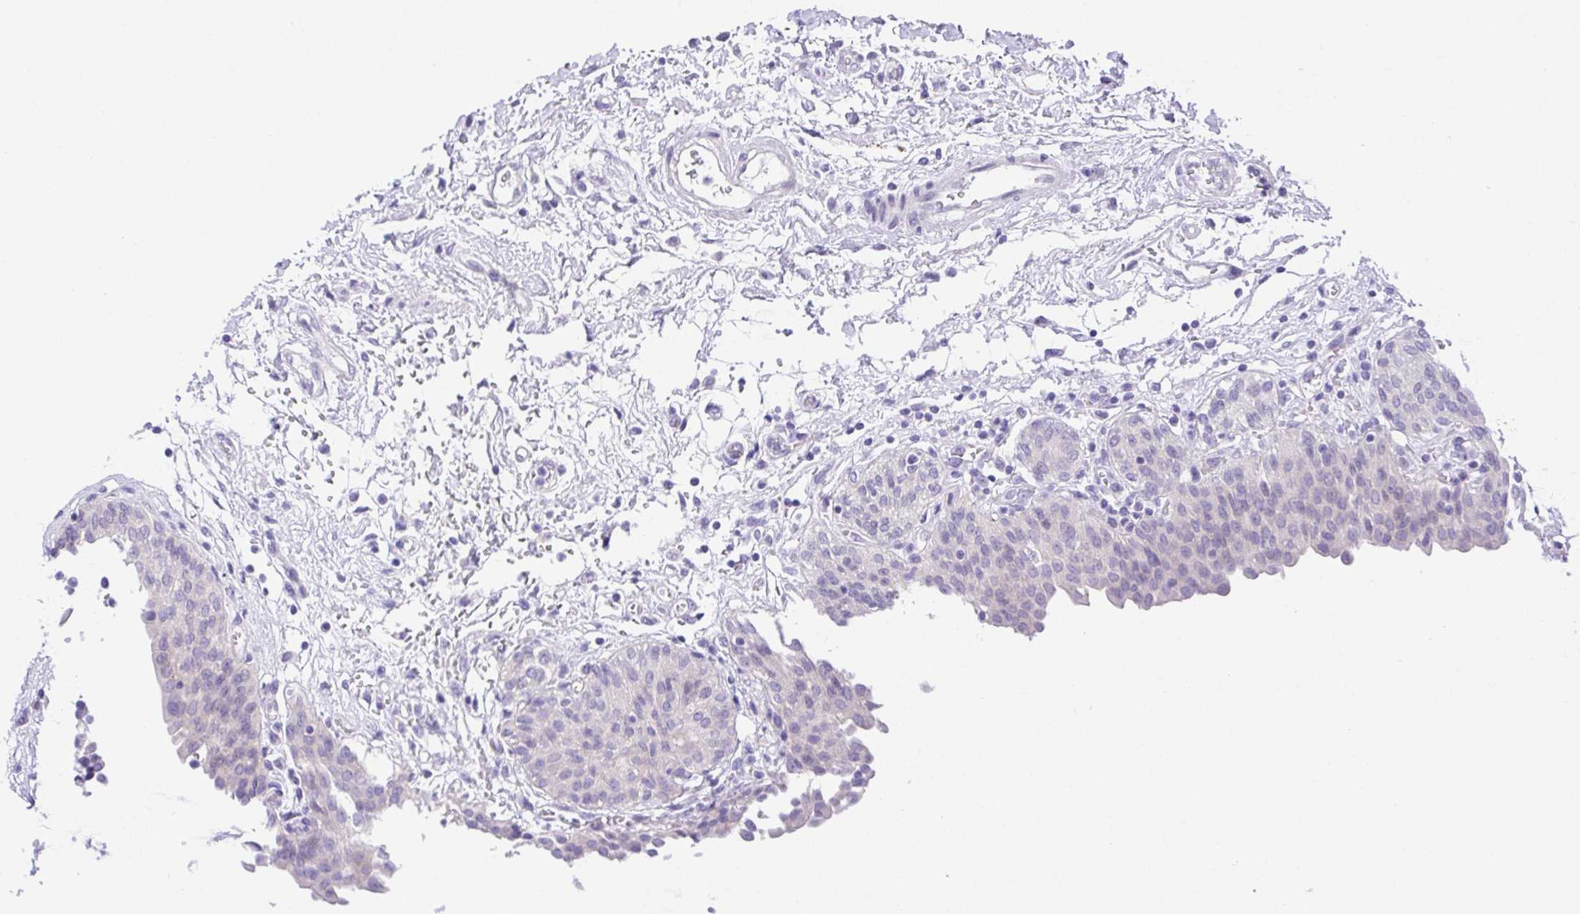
{"staining": {"intensity": "negative", "quantity": "none", "location": "none"}, "tissue": "urinary bladder", "cell_type": "Urothelial cells", "image_type": "normal", "snomed": [{"axis": "morphology", "description": "Normal tissue, NOS"}, {"axis": "topography", "description": "Urinary bladder"}], "caption": "Immunohistochemical staining of unremarkable human urinary bladder displays no significant staining in urothelial cells. (DAB IHC with hematoxylin counter stain).", "gene": "LUZP4", "patient": {"sex": "male", "age": 68}}